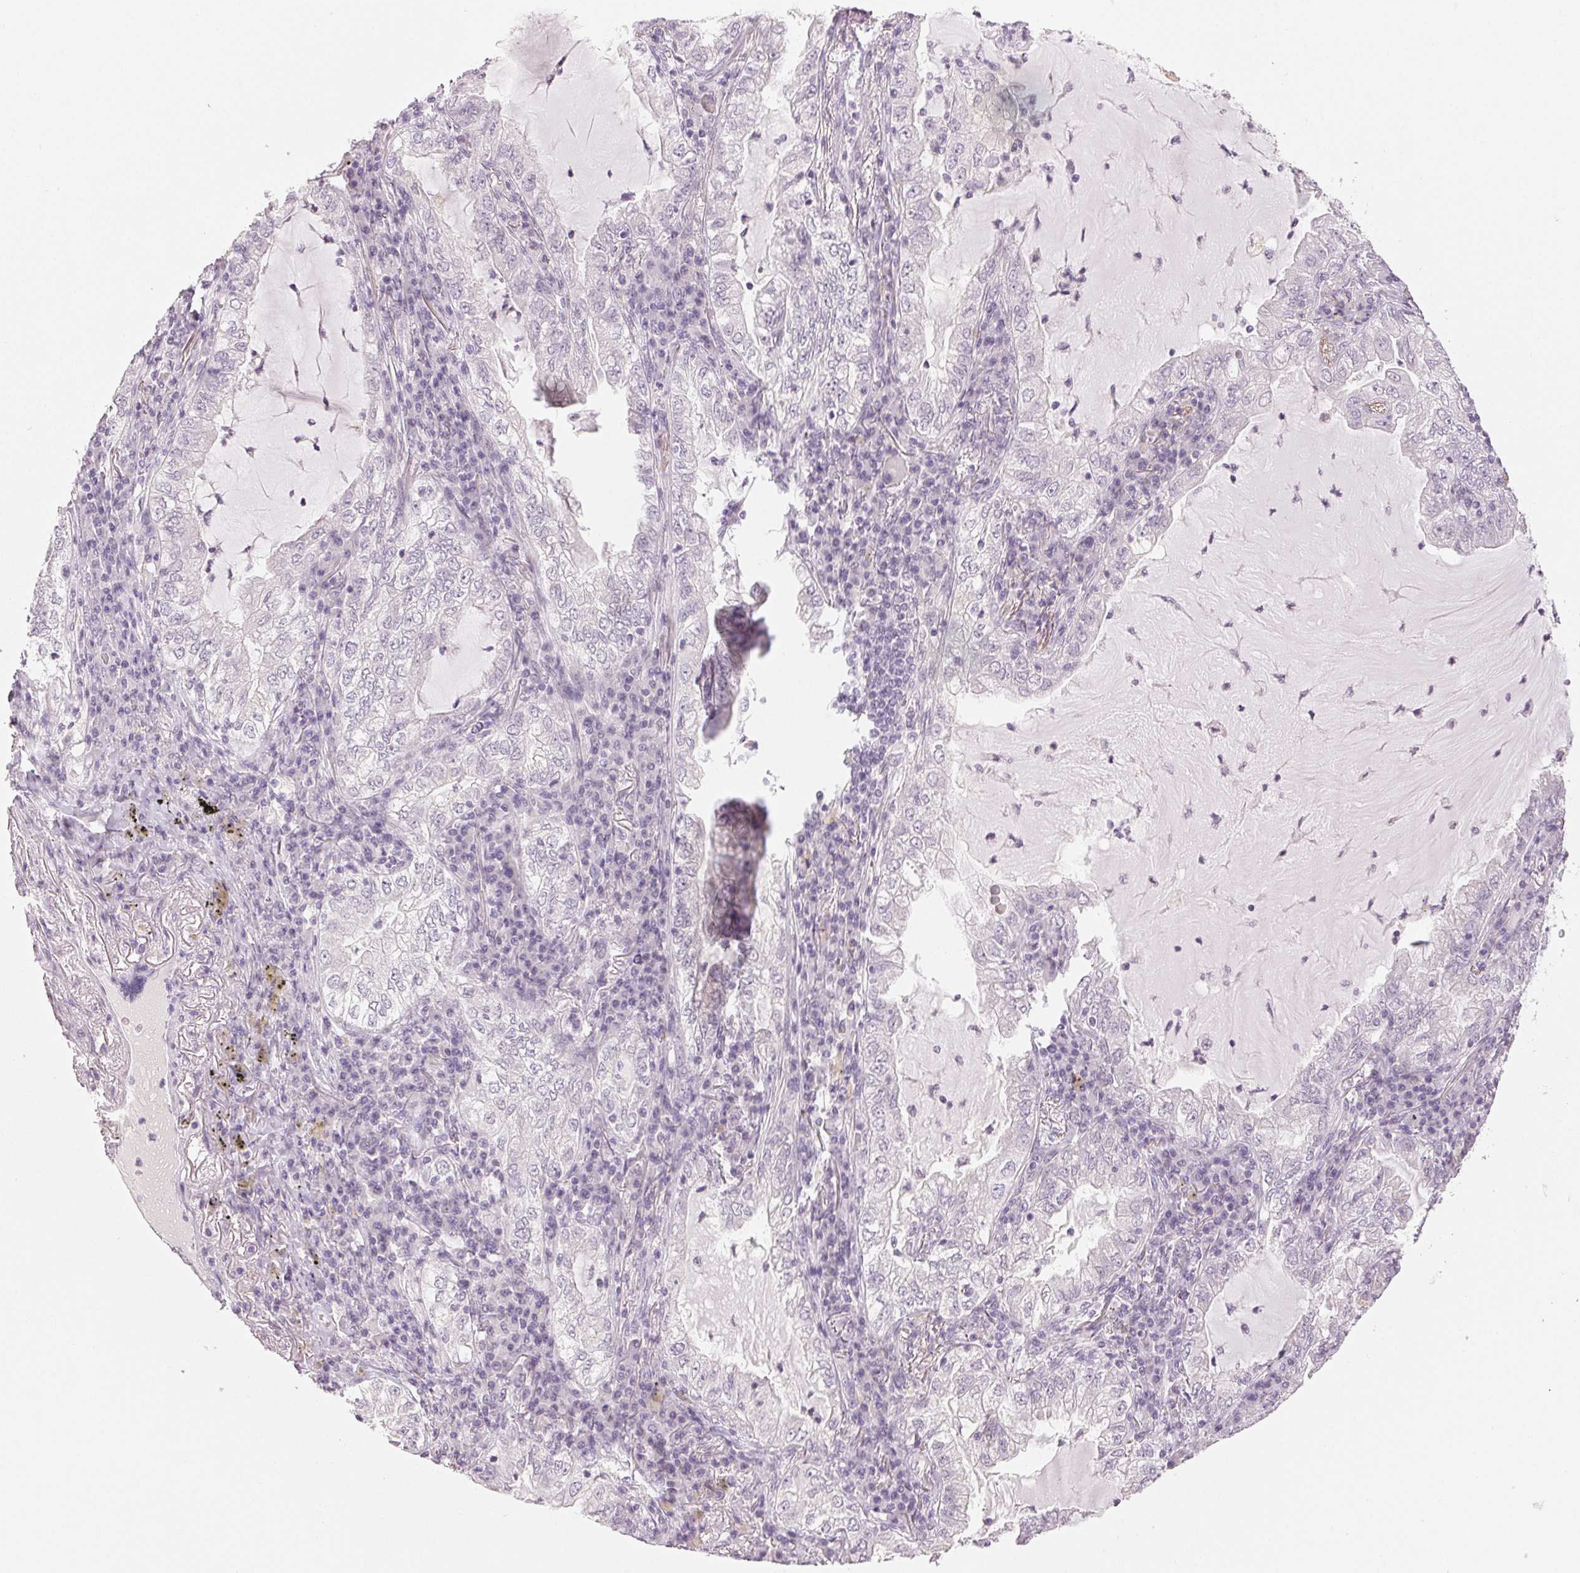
{"staining": {"intensity": "negative", "quantity": "none", "location": "none"}, "tissue": "lung cancer", "cell_type": "Tumor cells", "image_type": "cancer", "snomed": [{"axis": "morphology", "description": "Adenocarcinoma, NOS"}, {"axis": "topography", "description": "Lung"}], "caption": "Immunohistochemical staining of lung cancer (adenocarcinoma) reveals no significant positivity in tumor cells. Brightfield microscopy of IHC stained with DAB (3,3'-diaminobenzidine) (brown) and hematoxylin (blue), captured at high magnification.", "gene": "MAP1LC3A", "patient": {"sex": "female", "age": 73}}